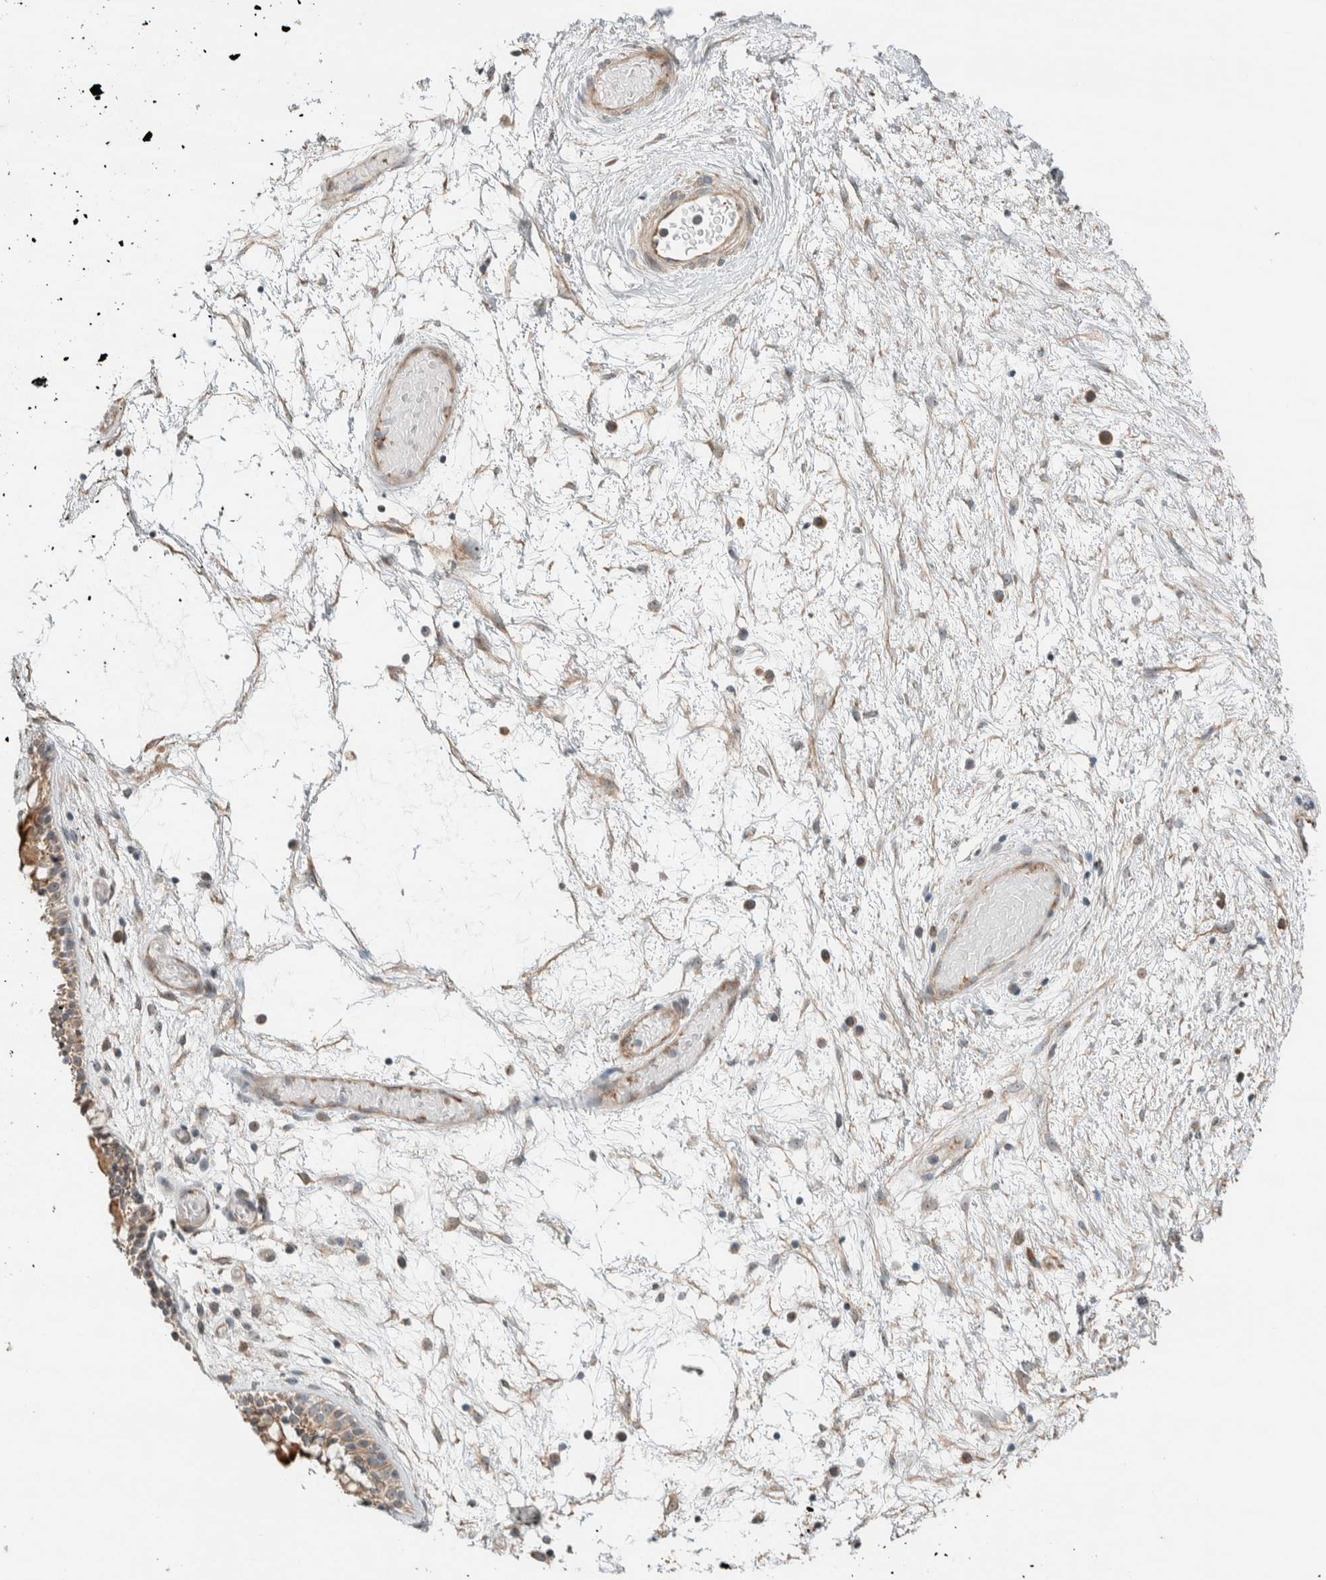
{"staining": {"intensity": "weak", "quantity": ">75%", "location": "cytoplasmic/membranous"}, "tissue": "nasopharynx", "cell_type": "Respiratory epithelial cells", "image_type": "normal", "snomed": [{"axis": "morphology", "description": "Normal tissue, NOS"}, {"axis": "morphology", "description": "Inflammation, NOS"}, {"axis": "topography", "description": "Nasopharynx"}], "caption": "Normal nasopharynx reveals weak cytoplasmic/membranous expression in approximately >75% of respiratory epithelial cells Nuclei are stained in blue..", "gene": "SLFN12L", "patient": {"sex": "male", "age": 48}}